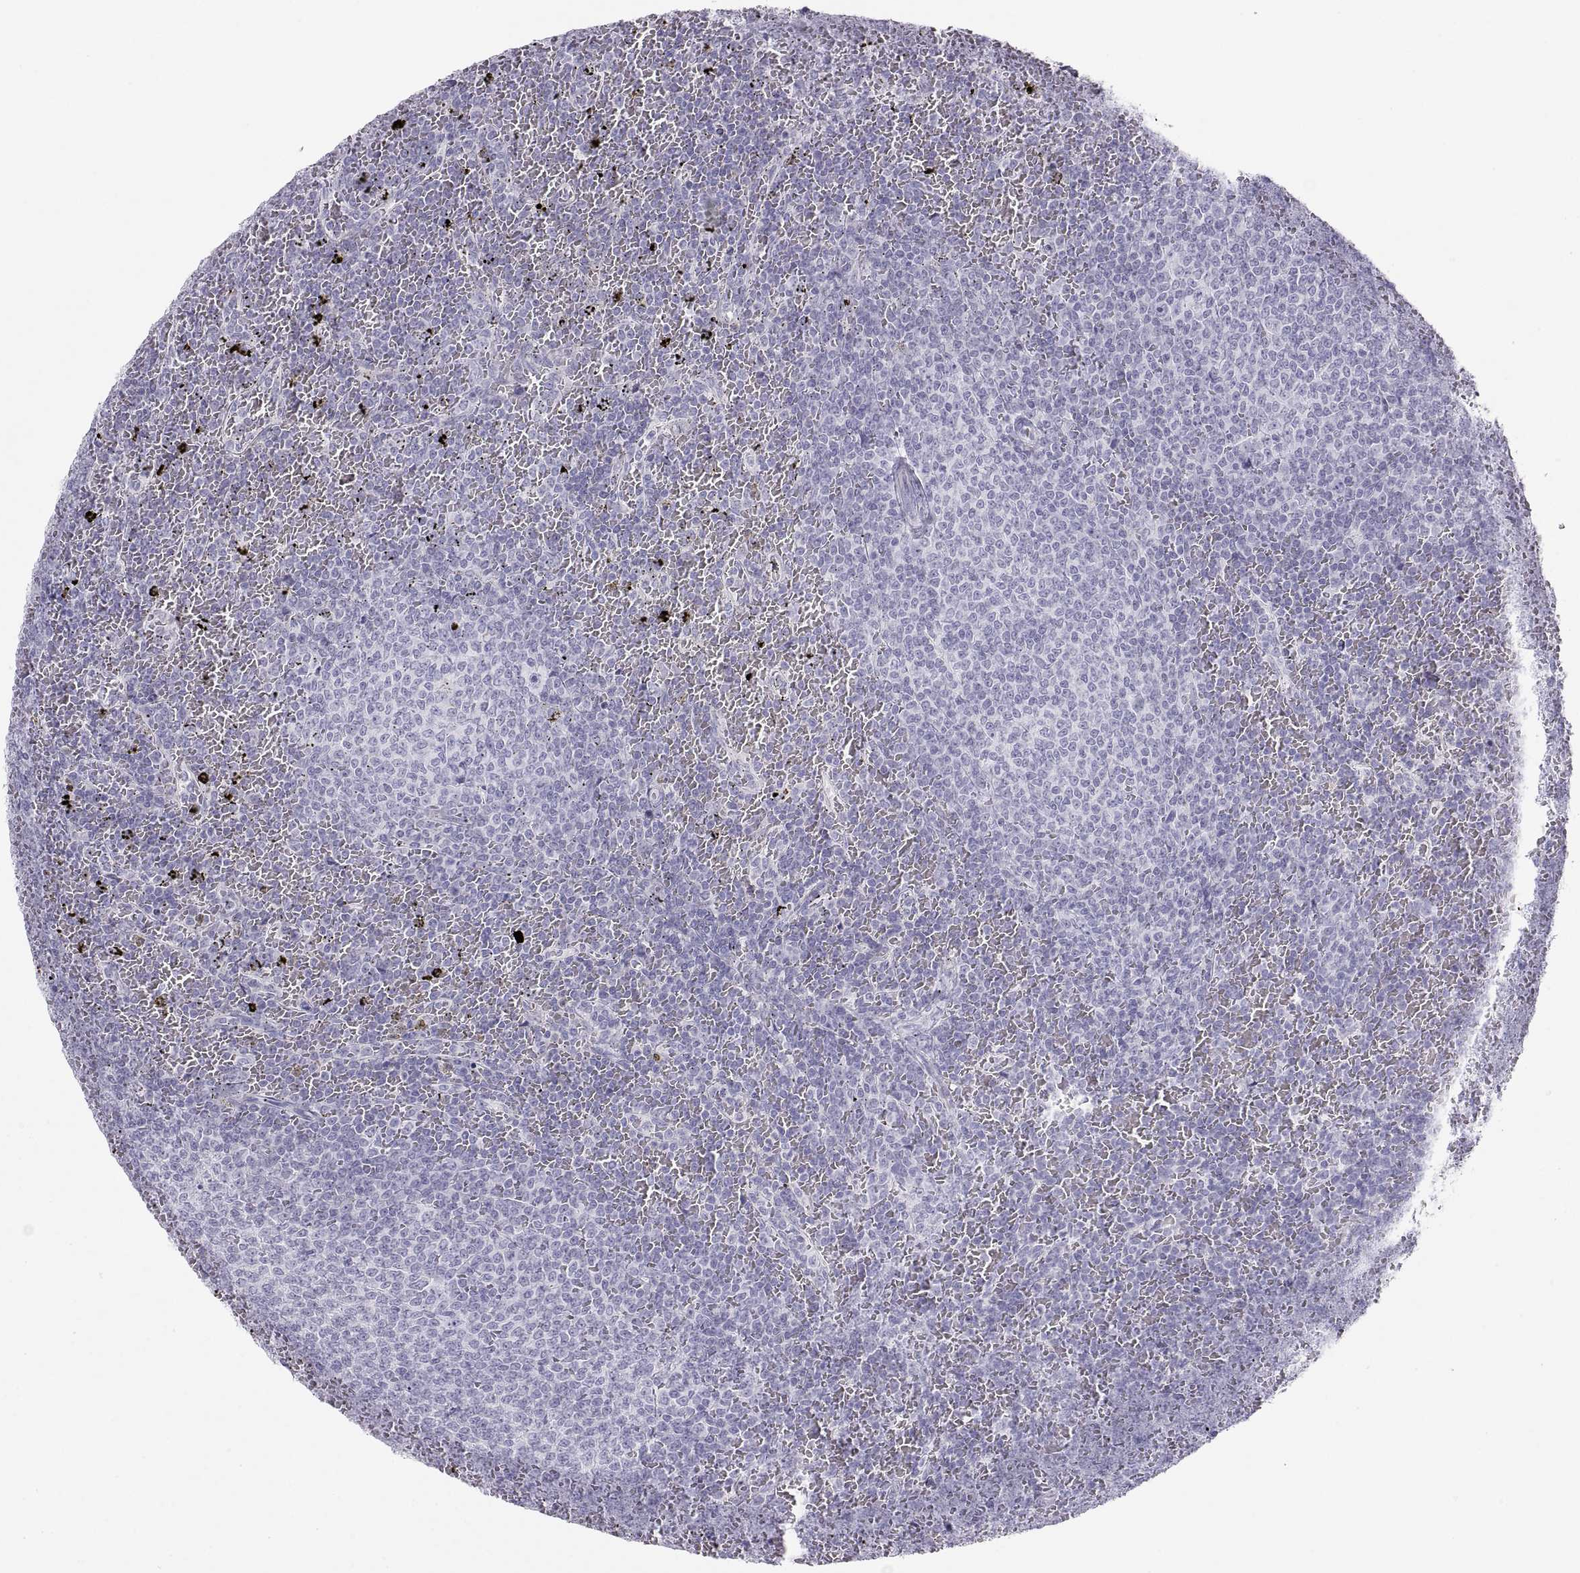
{"staining": {"intensity": "negative", "quantity": "none", "location": "none"}, "tissue": "lymphoma", "cell_type": "Tumor cells", "image_type": "cancer", "snomed": [{"axis": "morphology", "description": "Malignant lymphoma, non-Hodgkin's type, Low grade"}, {"axis": "topography", "description": "Spleen"}], "caption": "Tumor cells are negative for brown protein staining in low-grade malignant lymphoma, non-Hodgkin's type. (DAB (3,3'-diaminobenzidine) IHC with hematoxylin counter stain).", "gene": "SEMG1", "patient": {"sex": "female", "age": 77}}